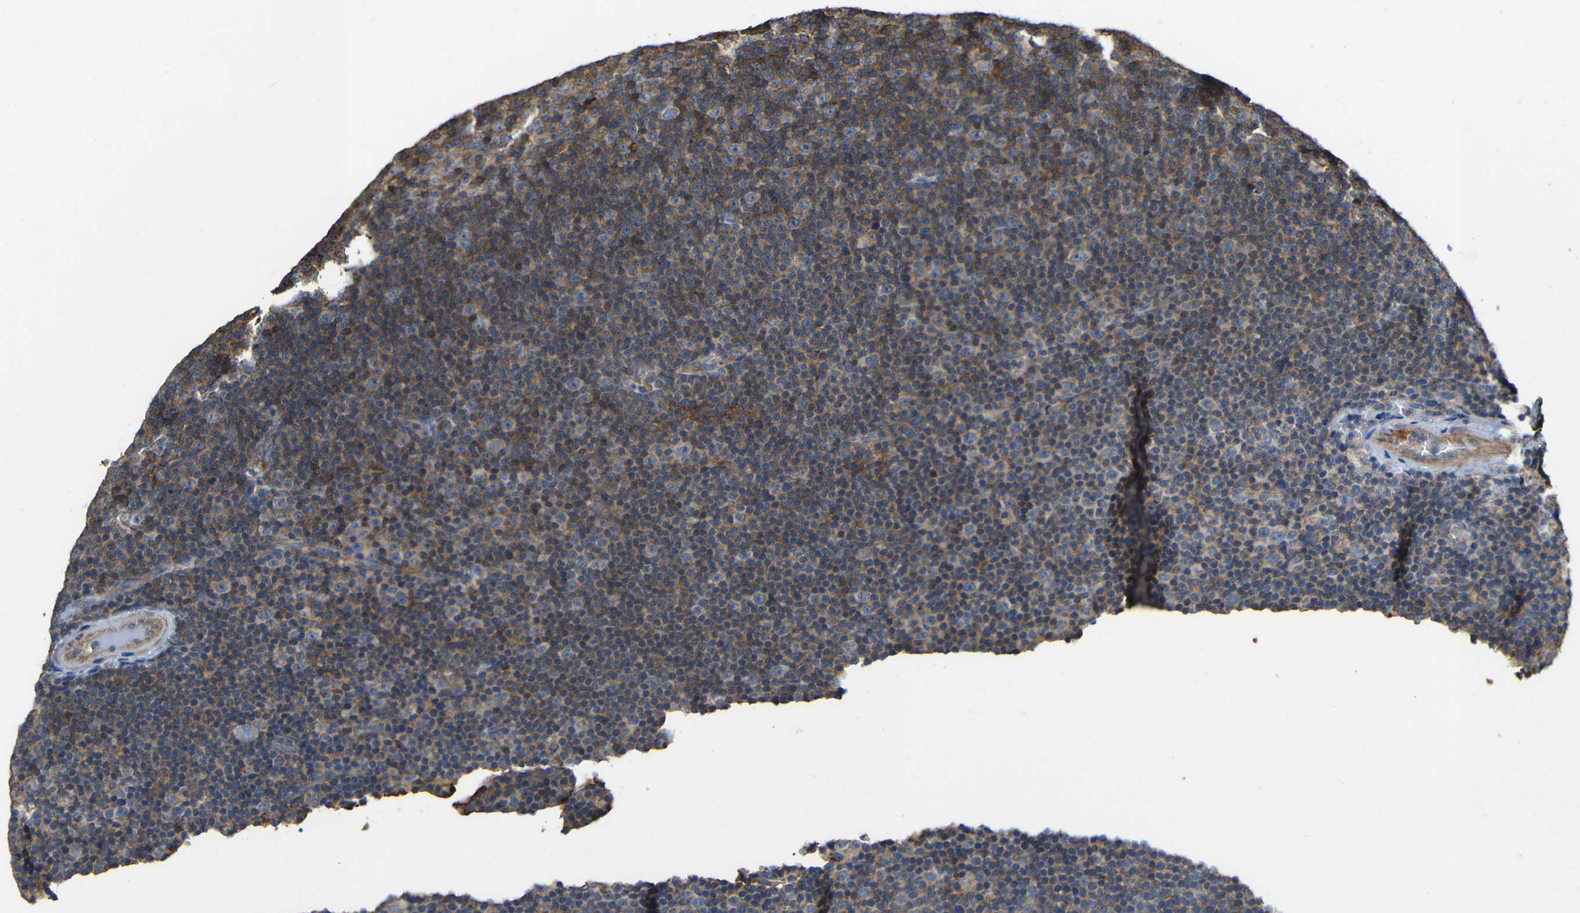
{"staining": {"intensity": "moderate", "quantity": "25%-75%", "location": "cytoplasmic/membranous"}, "tissue": "lymphoma", "cell_type": "Tumor cells", "image_type": "cancer", "snomed": [{"axis": "morphology", "description": "Malignant lymphoma, non-Hodgkin's type, Low grade"}, {"axis": "topography", "description": "Lymph node"}], "caption": "IHC (DAB (3,3'-diaminobenzidine)) staining of human malignant lymphoma, non-Hodgkin's type (low-grade) shows moderate cytoplasmic/membranous protein staining in approximately 25%-75% of tumor cells. The staining was performed using DAB to visualize the protein expression in brown, while the nuclei were stained in blue with hematoxylin (Magnification: 20x).", "gene": "RHOT2", "patient": {"sex": "female", "age": 67}}